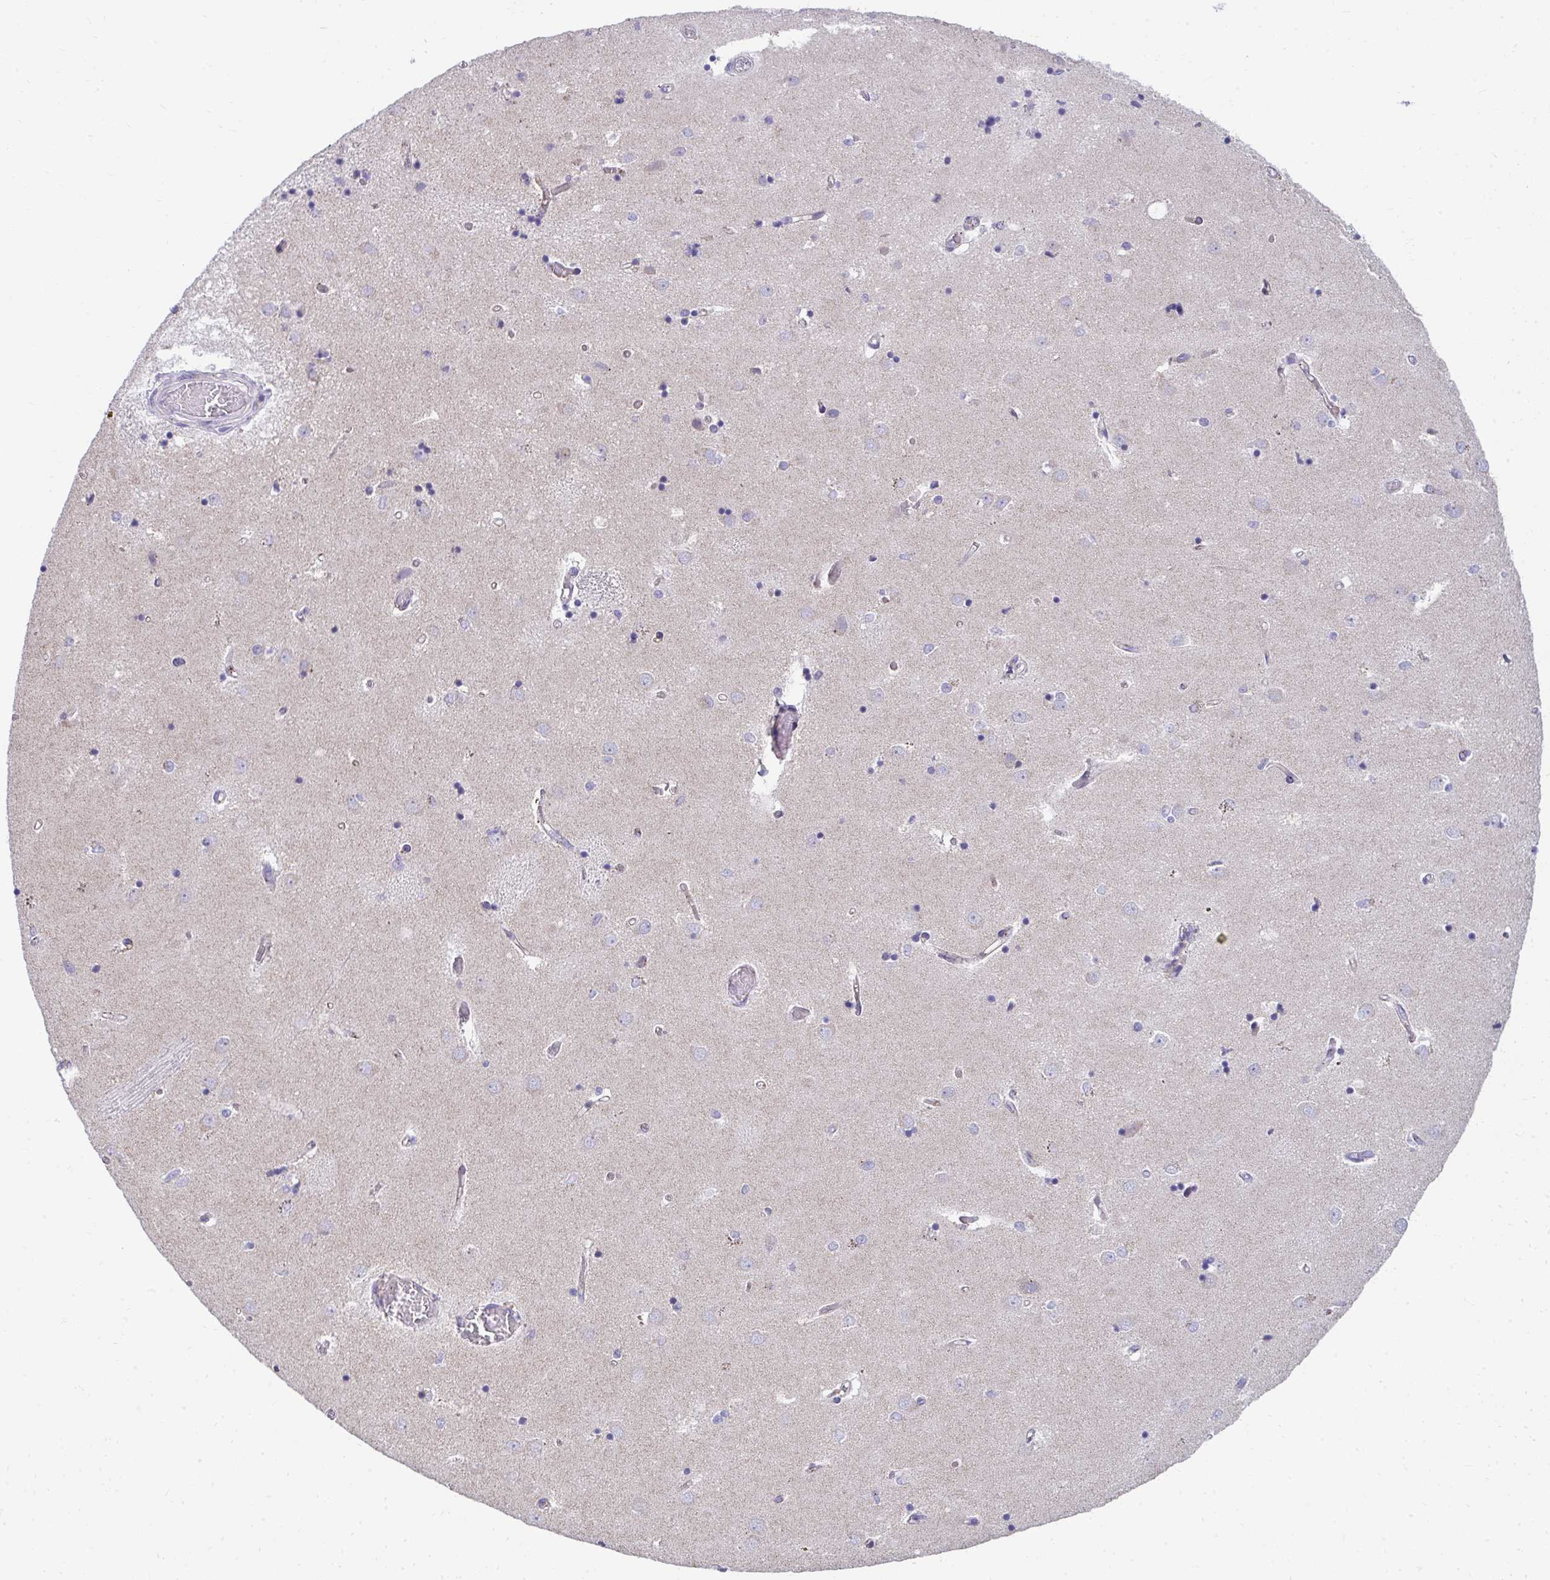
{"staining": {"intensity": "negative", "quantity": "none", "location": "none"}, "tissue": "caudate", "cell_type": "Glial cells", "image_type": "normal", "snomed": [{"axis": "morphology", "description": "Normal tissue, NOS"}, {"axis": "topography", "description": "Lateral ventricle wall"}], "caption": "DAB immunohistochemical staining of unremarkable caudate reveals no significant positivity in glial cells.", "gene": "TMPRSS2", "patient": {"sex": "male", "age": 54}}